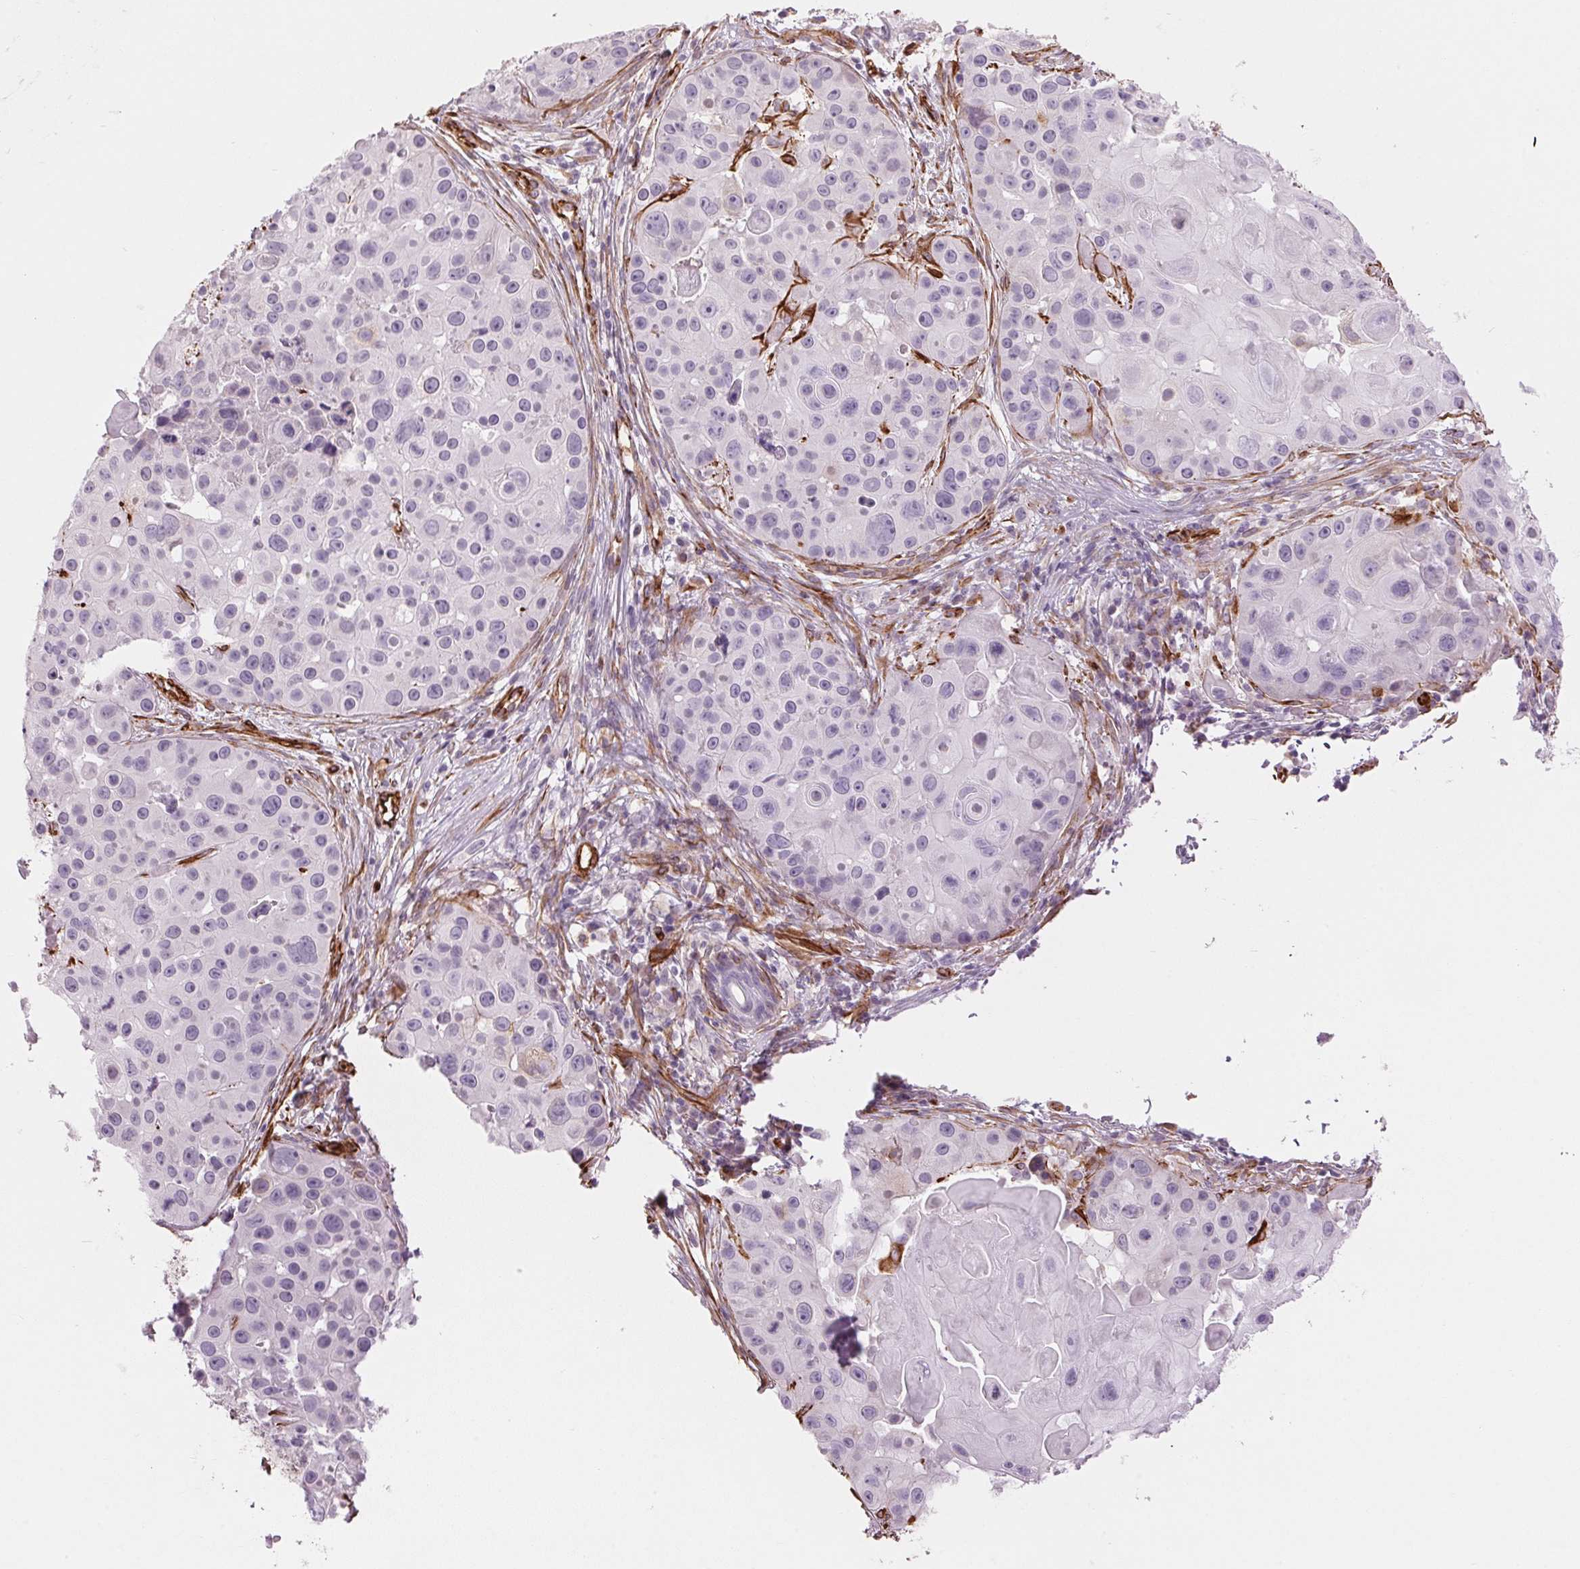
{"staining": {"intensity": "negative", "quantity": "none", "location": "none"}, "tissue": "skin cancer", "cell_type": "Tumor cells", "image_type": "cancer", "snomed": [{"axis": "morphology", "description": "Squamous cell carcinoma, NOS"}, {"axis": "topography", "description": "Skin"}], "caption": "Immunohistochemistry histopathology image of human squamous cell carcinoma (skin) stained for a protein (brown), which reveals no expression in tumor cells.", "gene": "CLPS", "patient": {"sex": "male", "age": 92}}